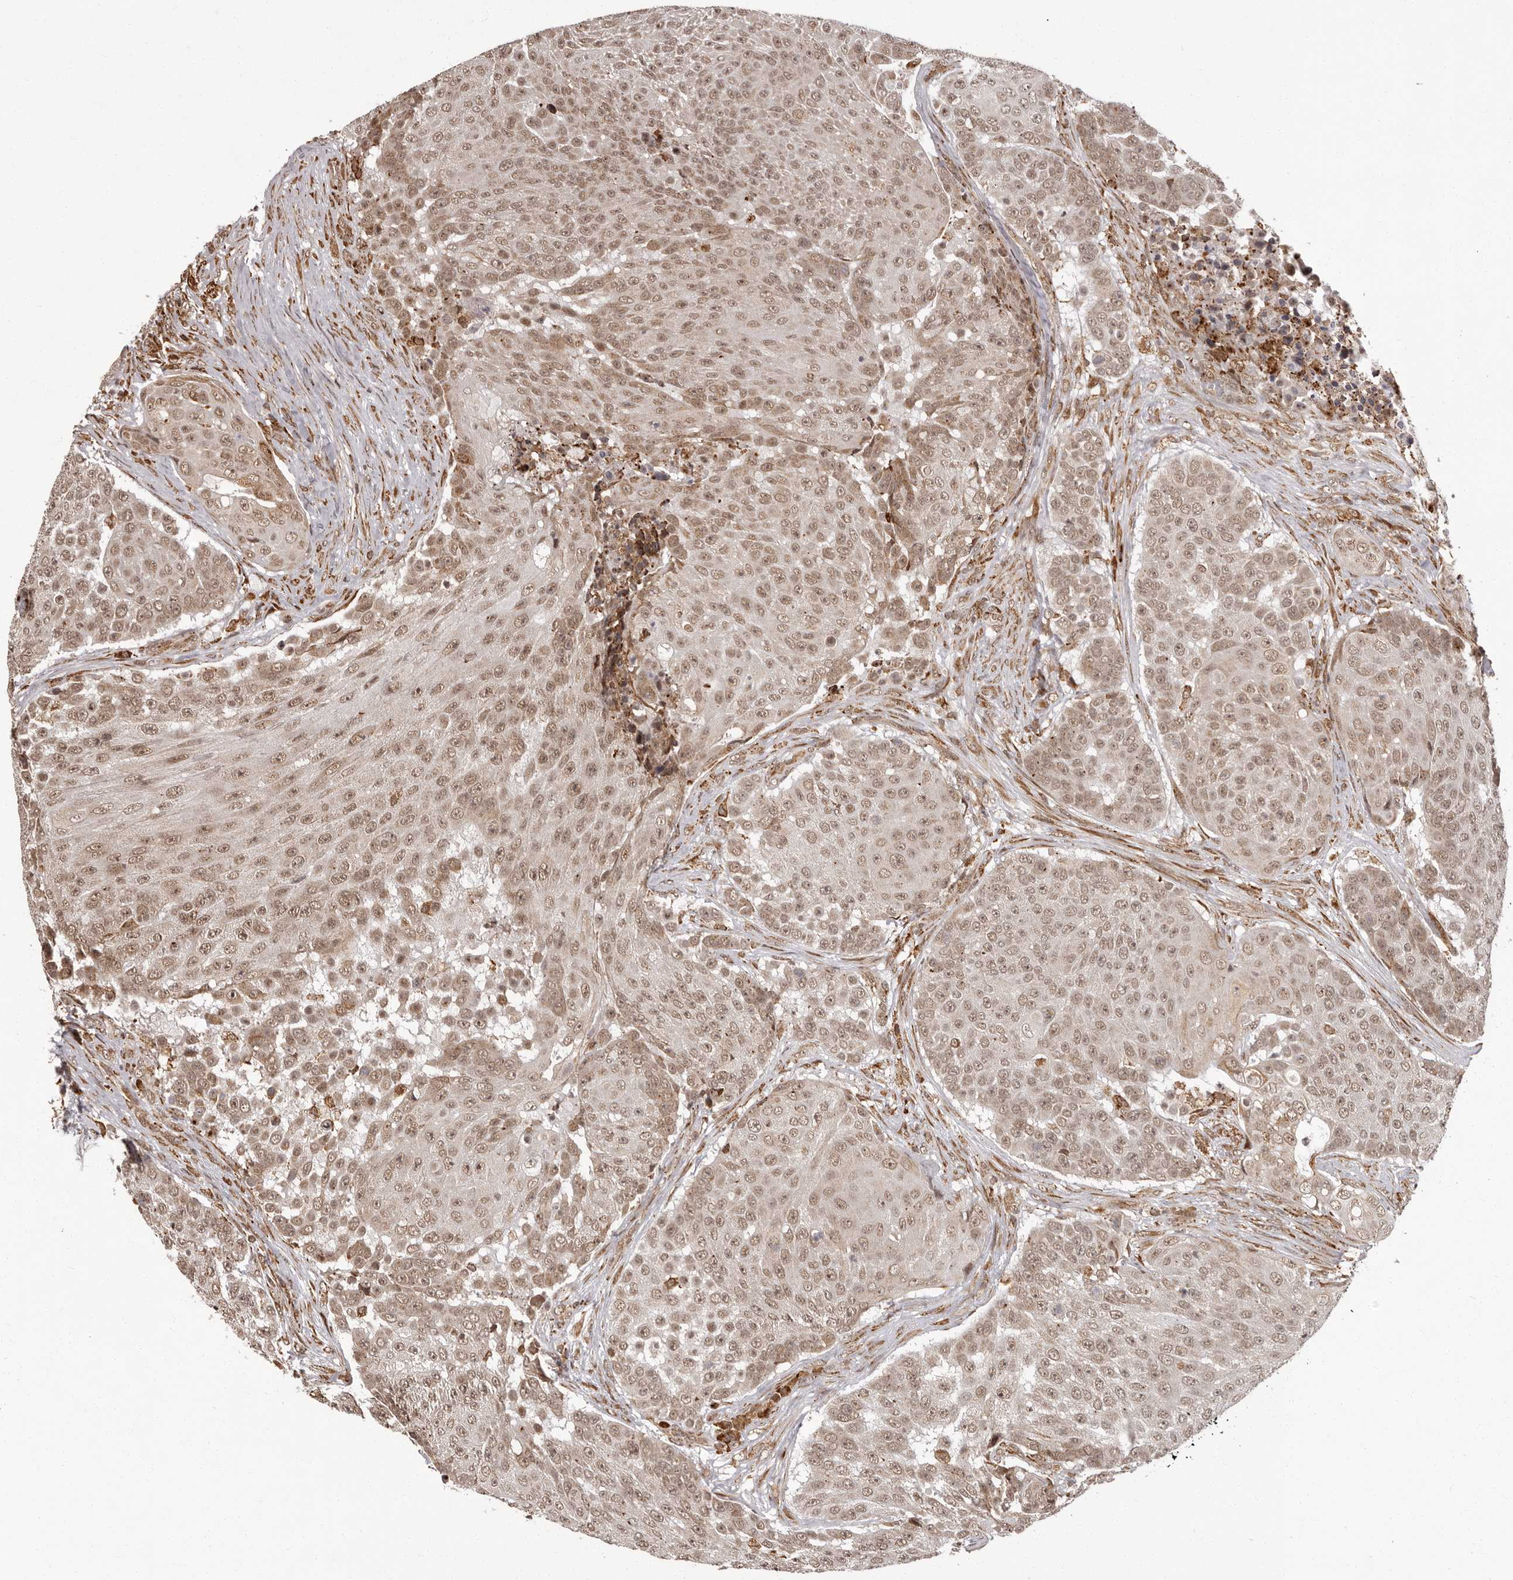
{"staining": {"intensity": "moderate", "quantity": ">75%", "location": "nuclear"}, "tissue": "urothelial cancer", "cell_type": "Tumor cells", "image_type": "cancer", "snomed": [{"axis": "morphology", "description": "Urothelial carcinoma, High grade"}, {"axis": "topography", "description": "Urinary bladder"}], "caption": "Urothelial cancer tissue shows moderate nuclear expression in about >75% of tumor cells", "gene": "IL32", "patient": {"sex": "female", "age": 63}}